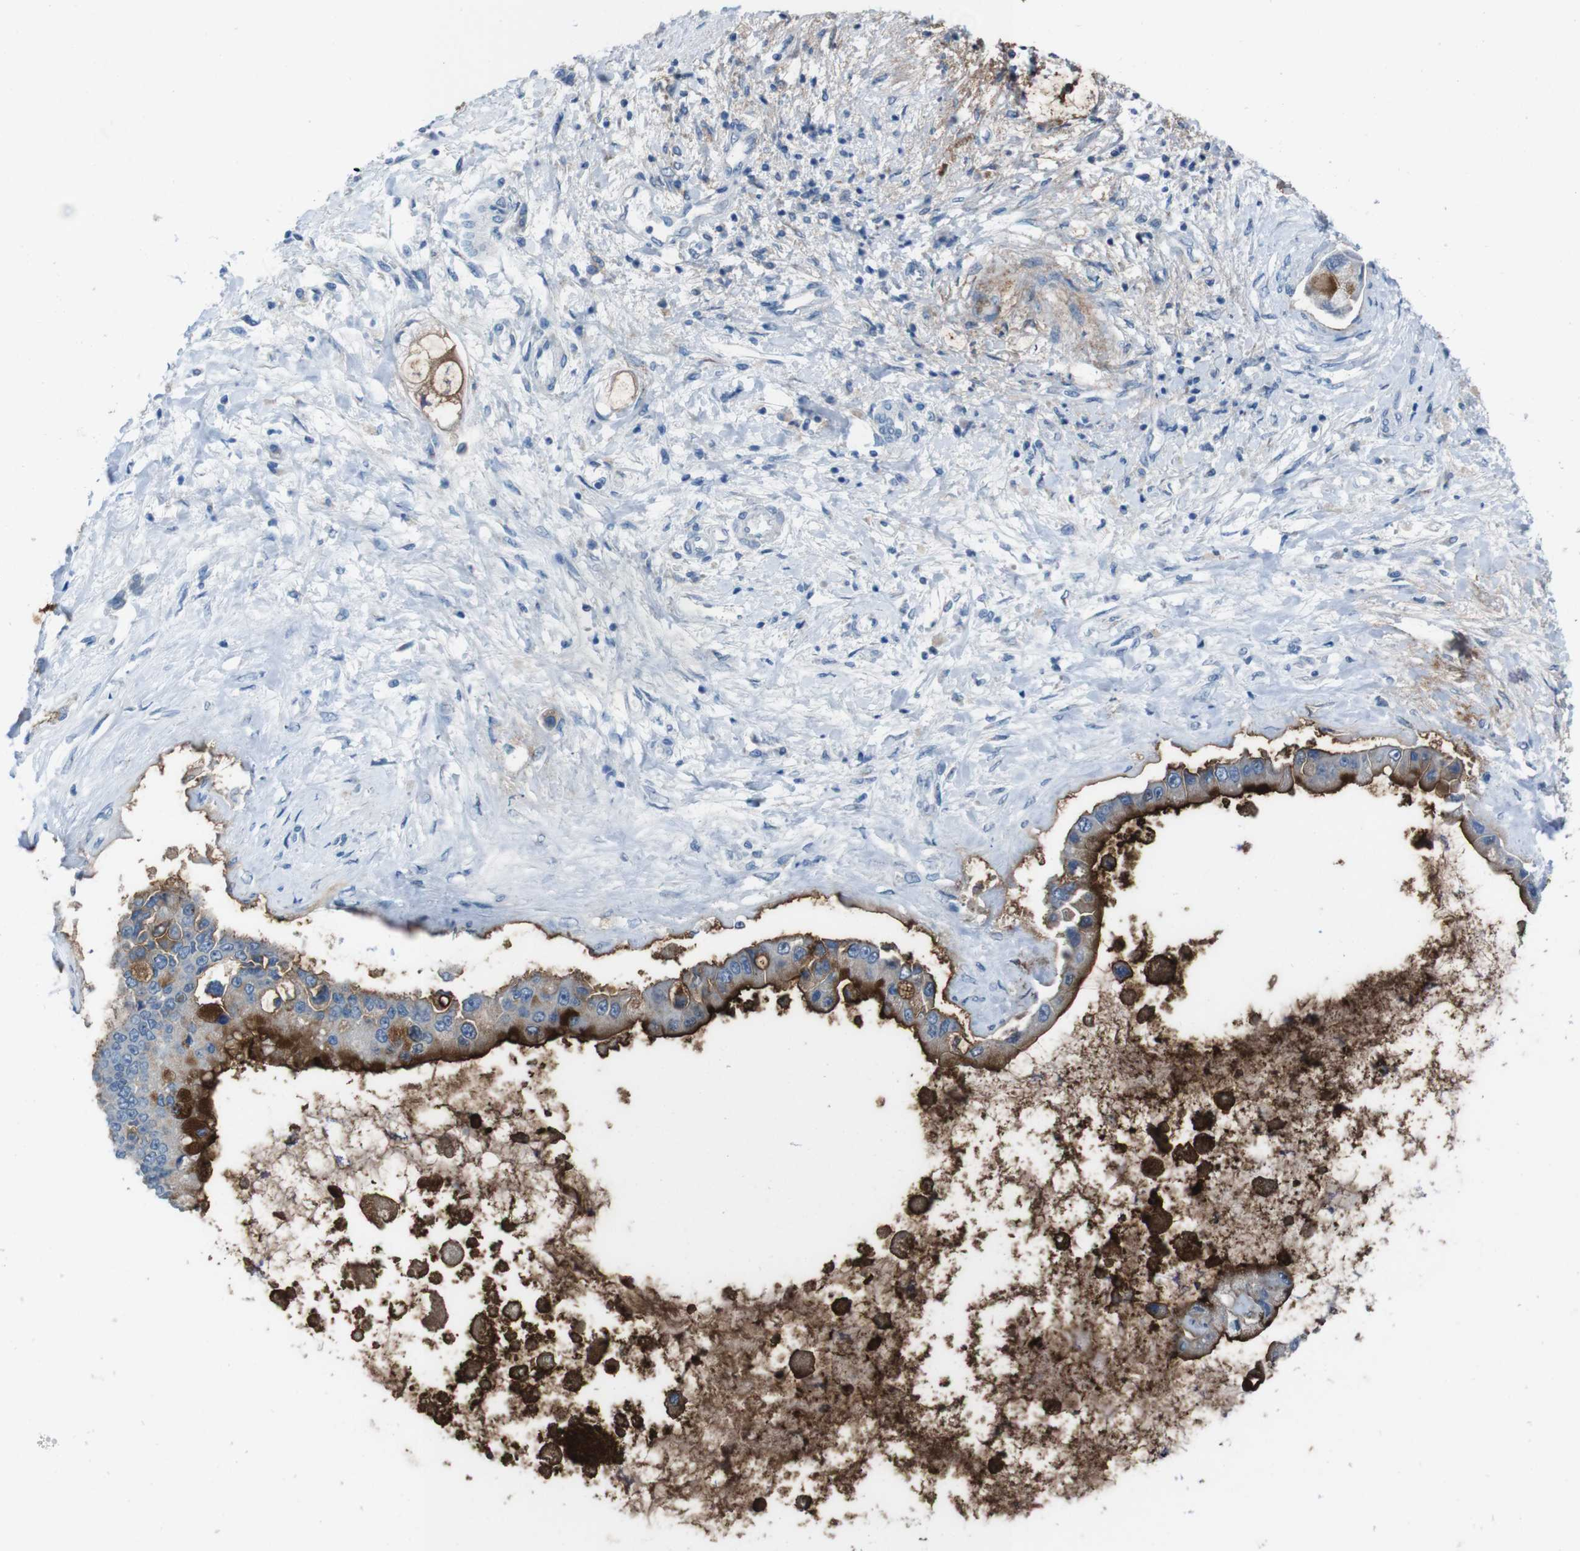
{"staining": {"intensity": "strong", "quantity": ">75%", "location": "cytoplasmic/membranous"}, "tissue": "liver cancer", "cell_type": "Tumor cells", "image_type": "cancer", "snomed": [{"axis": "morphology", "description": "Cholangiocarcinoma"}, {"axis": "topography", "description": "Liver"}], "caption": "Brown immunohistochemical staining in human liver cancer (cholangiocarcinoma) displays strong cytoplasmic/membranous positivity in about >75% of tumor cells.", "gene": "CDHR2", "patient": {"sex": "male", "age": 50}}